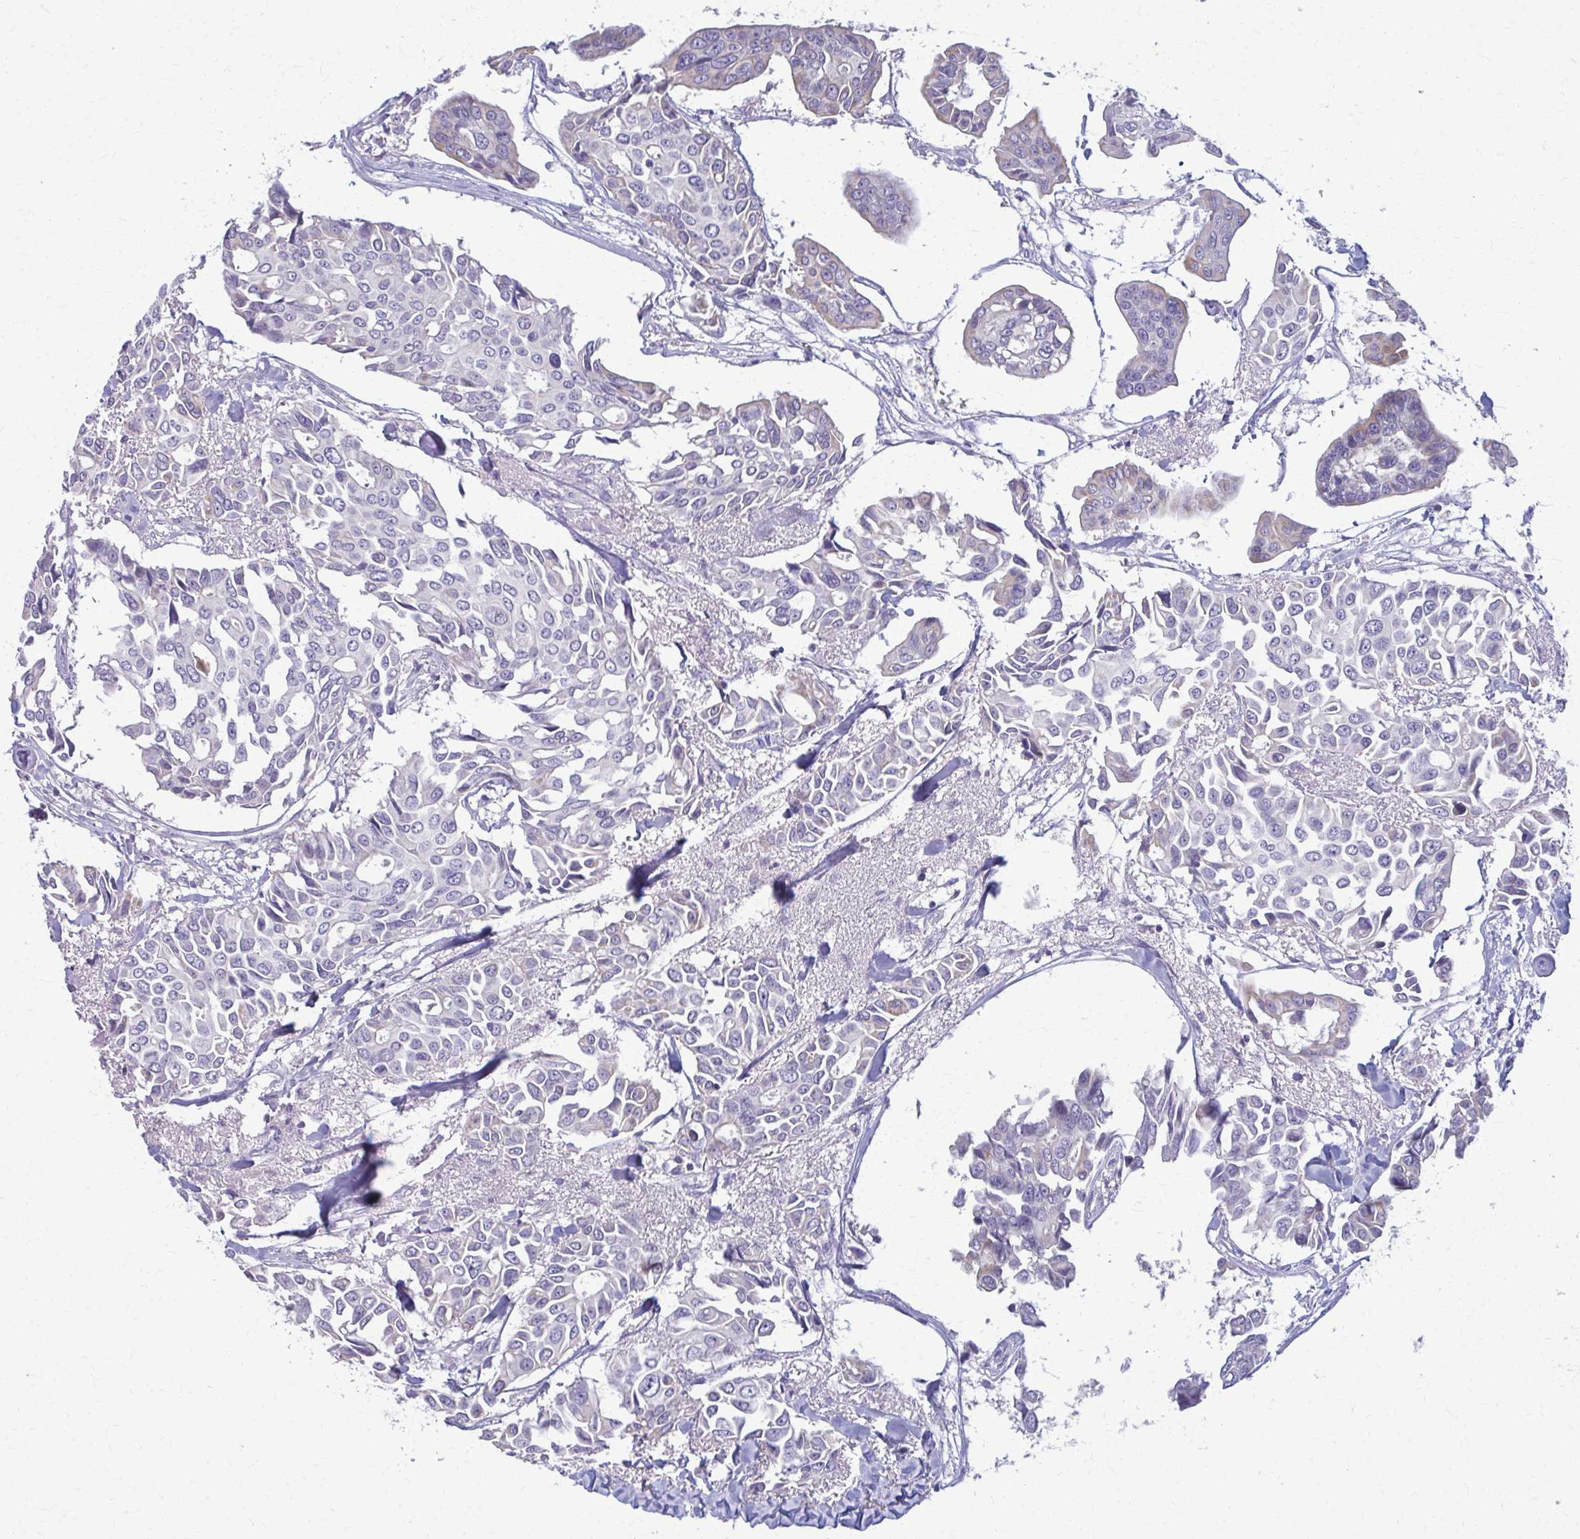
{"staining": {"intensity": "weak", "quantity": "<25%", "location": "cytoplasmic/membranous"}, "tissue": "breast cancer", "cell_type": "Tumor cells", "image_type": "cancer", "snomed": [{"axis": "morphology", "description": "Duct carcinoma"}, {"axis": "topography", "description": "Breast"}], "caption": "A high-resolution histopathology image shows immunohistochemistry staining of breast cancer (intraductal carcinoma), which reveals no significant positivity in tumor cells.", "gene": "OR4M1", "patient": {"sex": "female", "age": 54}}